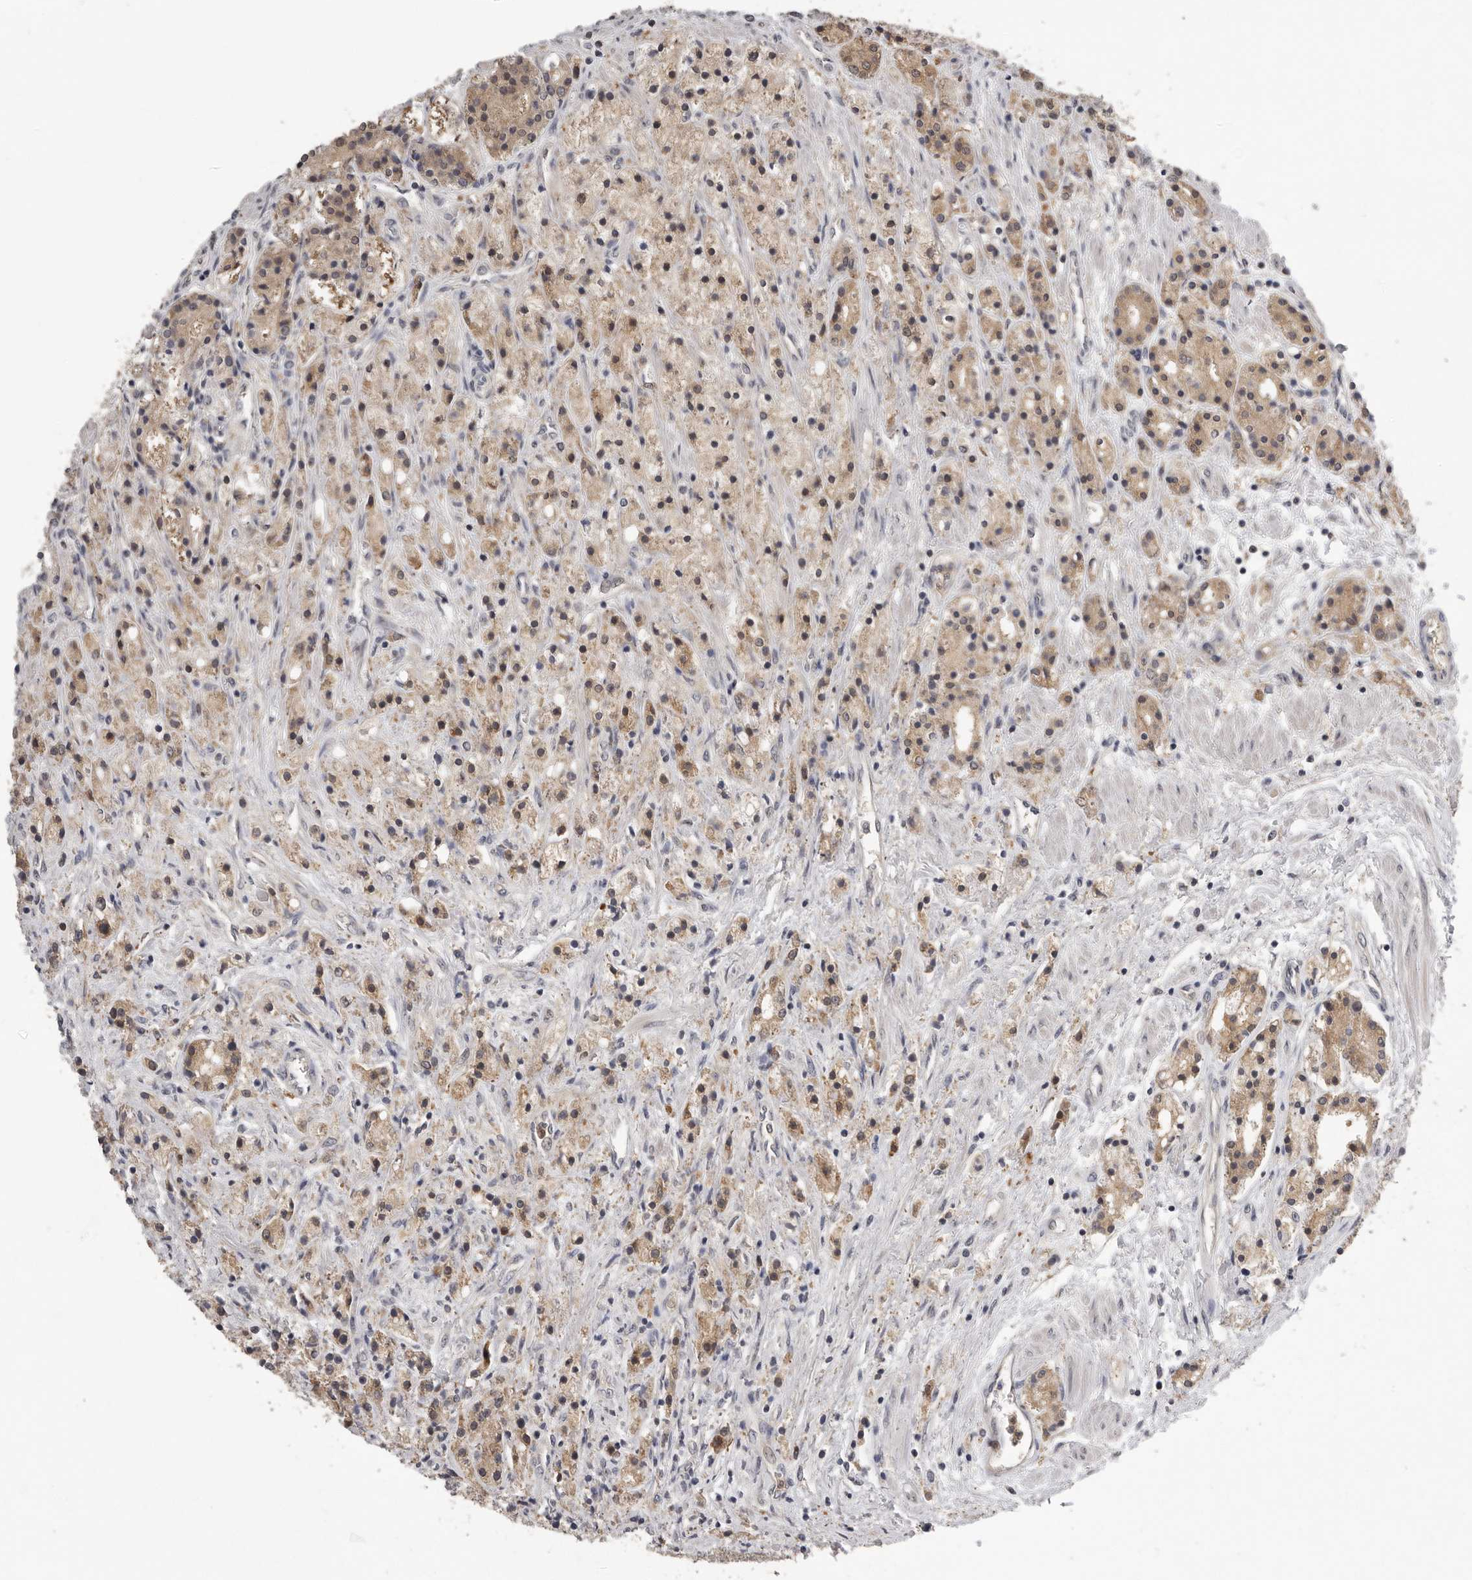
{"staining": {"intensity": "moderate", "quantity": ">75%", "location": "cytoplasmic/membranous"}, "tissue": "prostate cancer", "cell_type": "Tumor cells", "image_type": "cancer", "snomed": [{"axis": "morphology", "description": "Adenocarcinoma, High grade"}, {"axis": "topography", "description": "Prostate"}], "caption": "Protein staining of prostate cancer tissue exhibits moderate cytoplasmic/membranous staining in approximately >75% of tumor cells.", "gene": "RALGPS2", "patient": {"sex": "male", "age": 60}}